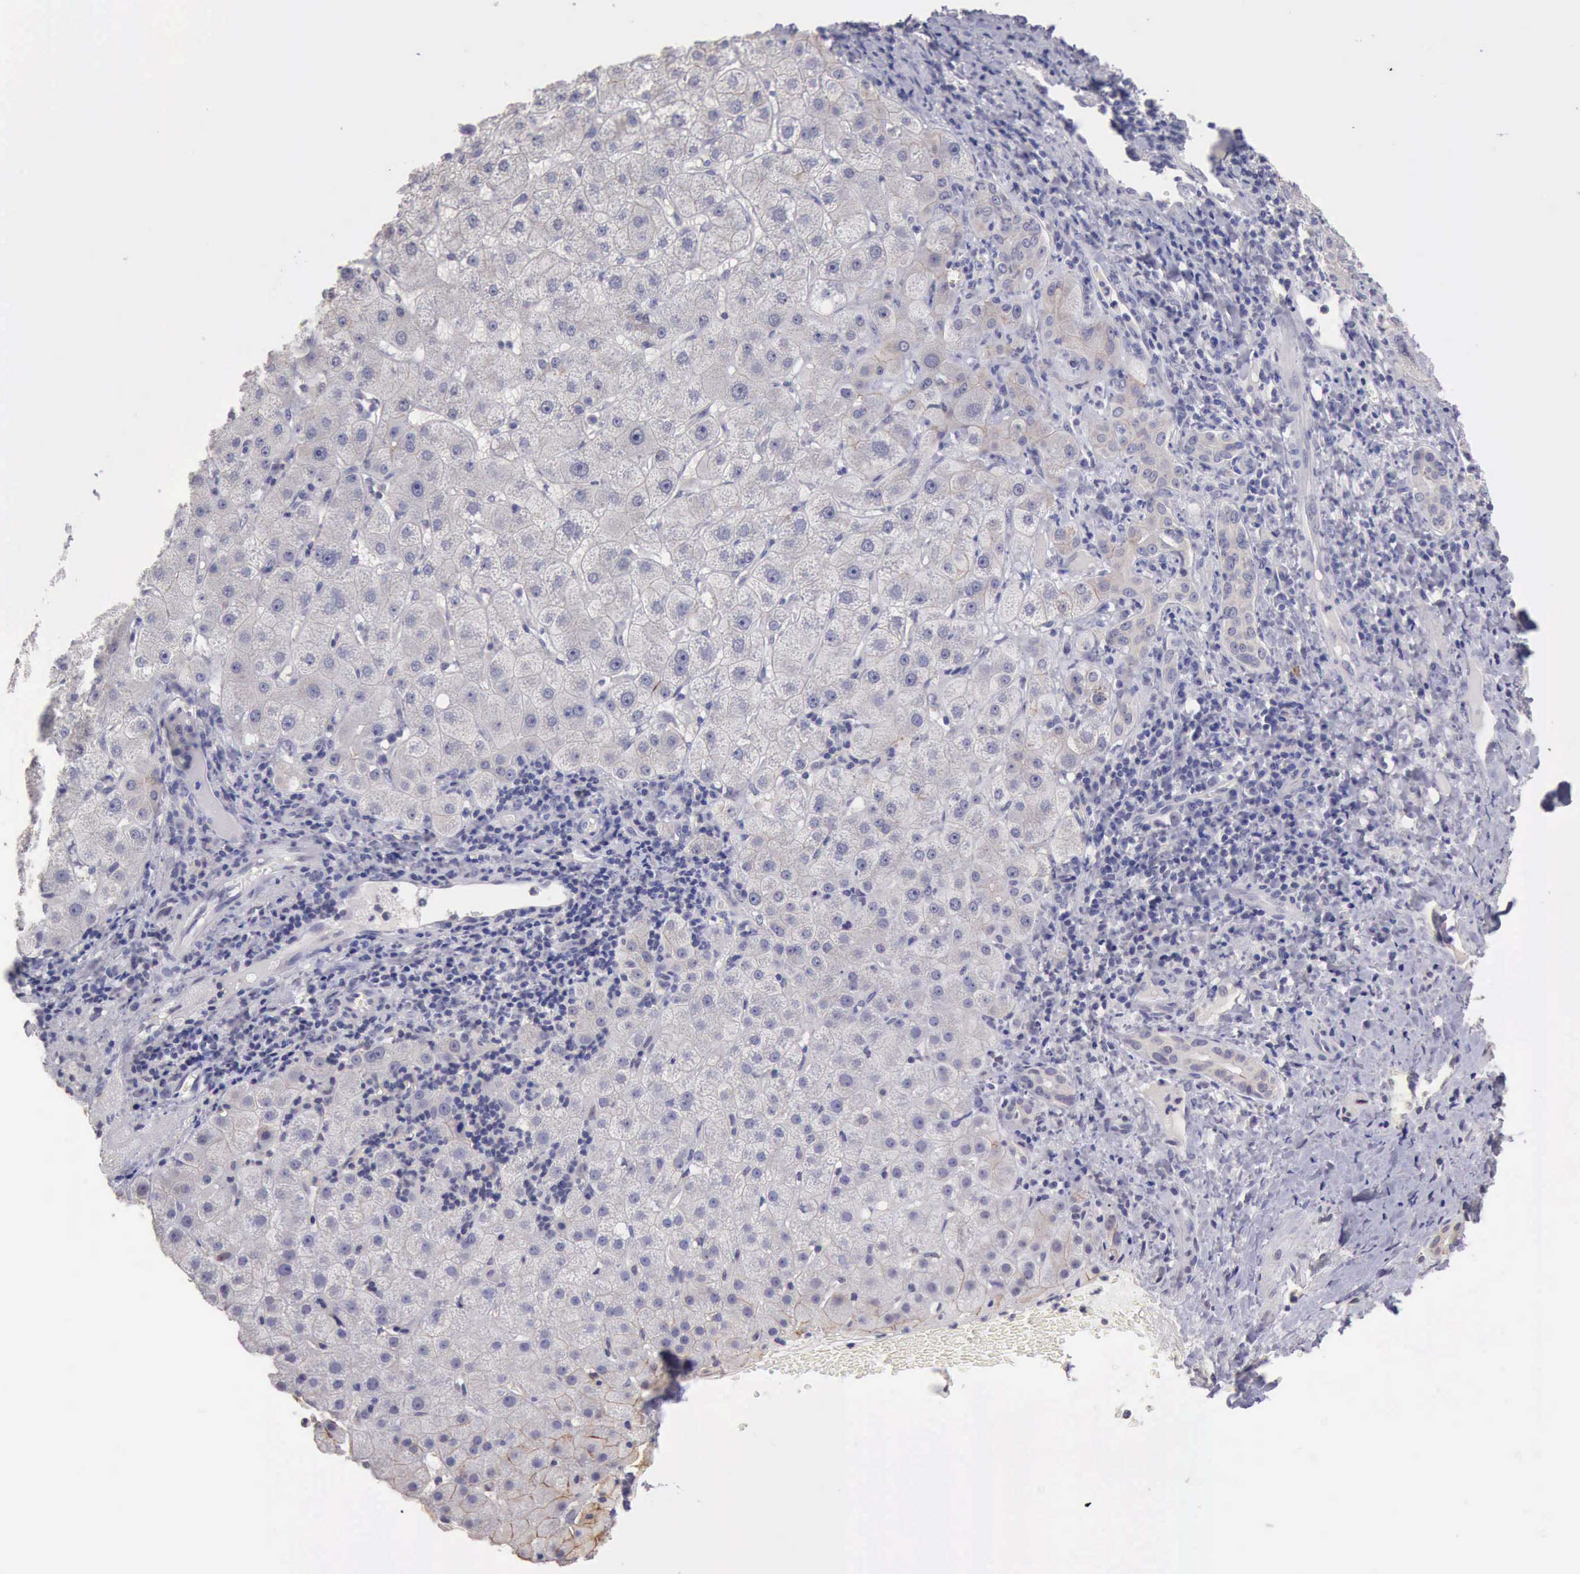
{"staining": {"intensity": "weak", "quantity": "<25%", "location": "cytoplasmic/membranous"}, "tissue": "liver cancer", "cell_type": "Tumor cells", "image_type": "cancer", "snomed": [{"axis": "morphology", "description": "Cholangiocarcinoma"}, {"axis": "topography", "description": "Liver"}], "caption": "The IHC photomicrograph has no significant expression in tumor cells of liver cholangiocarcinoma tissue.", "gene": "KCND1", "patient": {"sex": "female", "age": 79}}